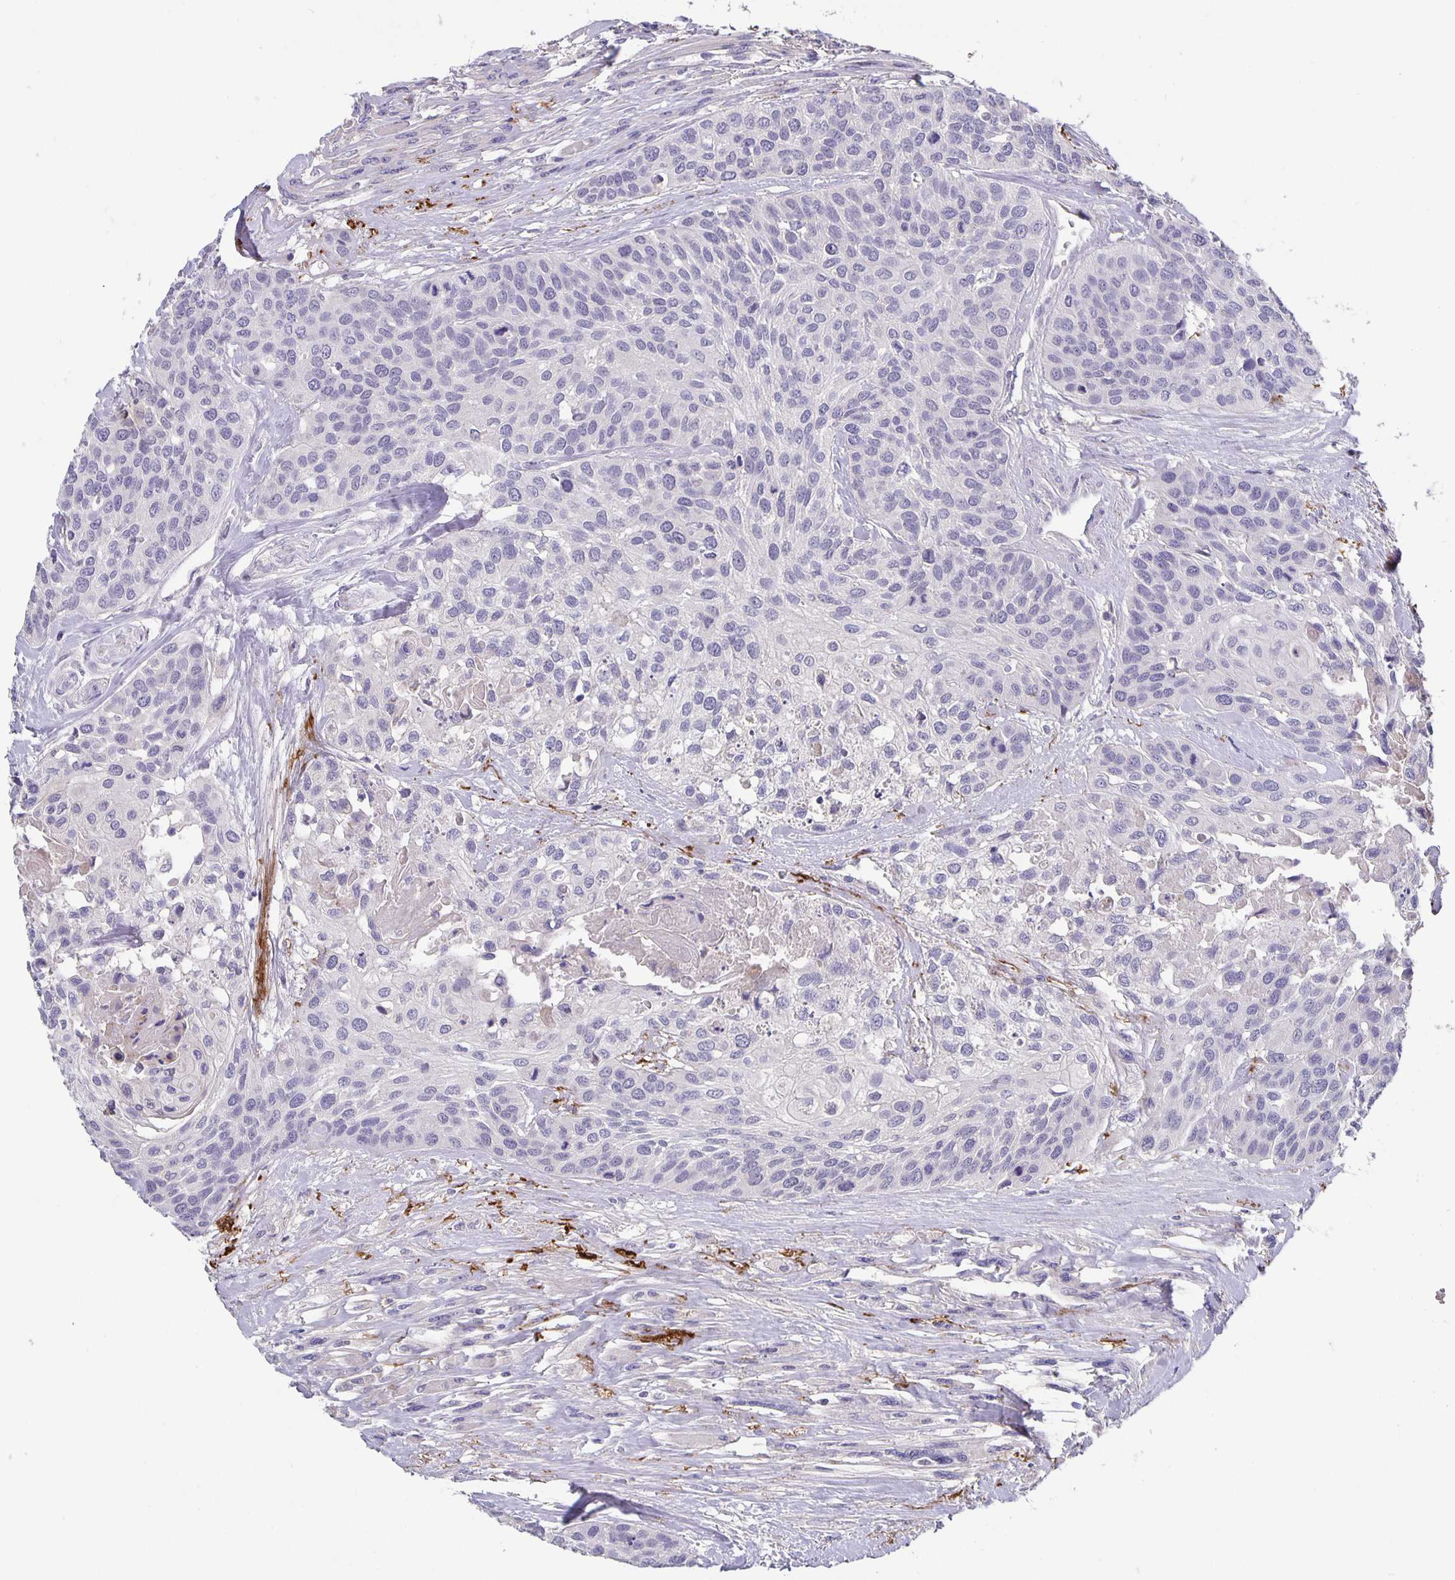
{"staining": {"intensity": "negative", "quantity": "none", "location": "none"}, "tissue": "head and neck cancer", "cell_type": "Tumor cells", "image_type": "cancer", "snomed": [{"axis": "morphology", "description": "Squamous cell carcinoma, NOS"}, {"axis": "topography", "description": "Head-Neck"}], "caption": "DAB (3,3'-diaminobenzidine) immunohistochemical staining of squamous cell carcinoma (head and neck) shows no significant expression in tumor cells.", "gene": "GDF15", "patient": {"sex": "female", "age": 50}}